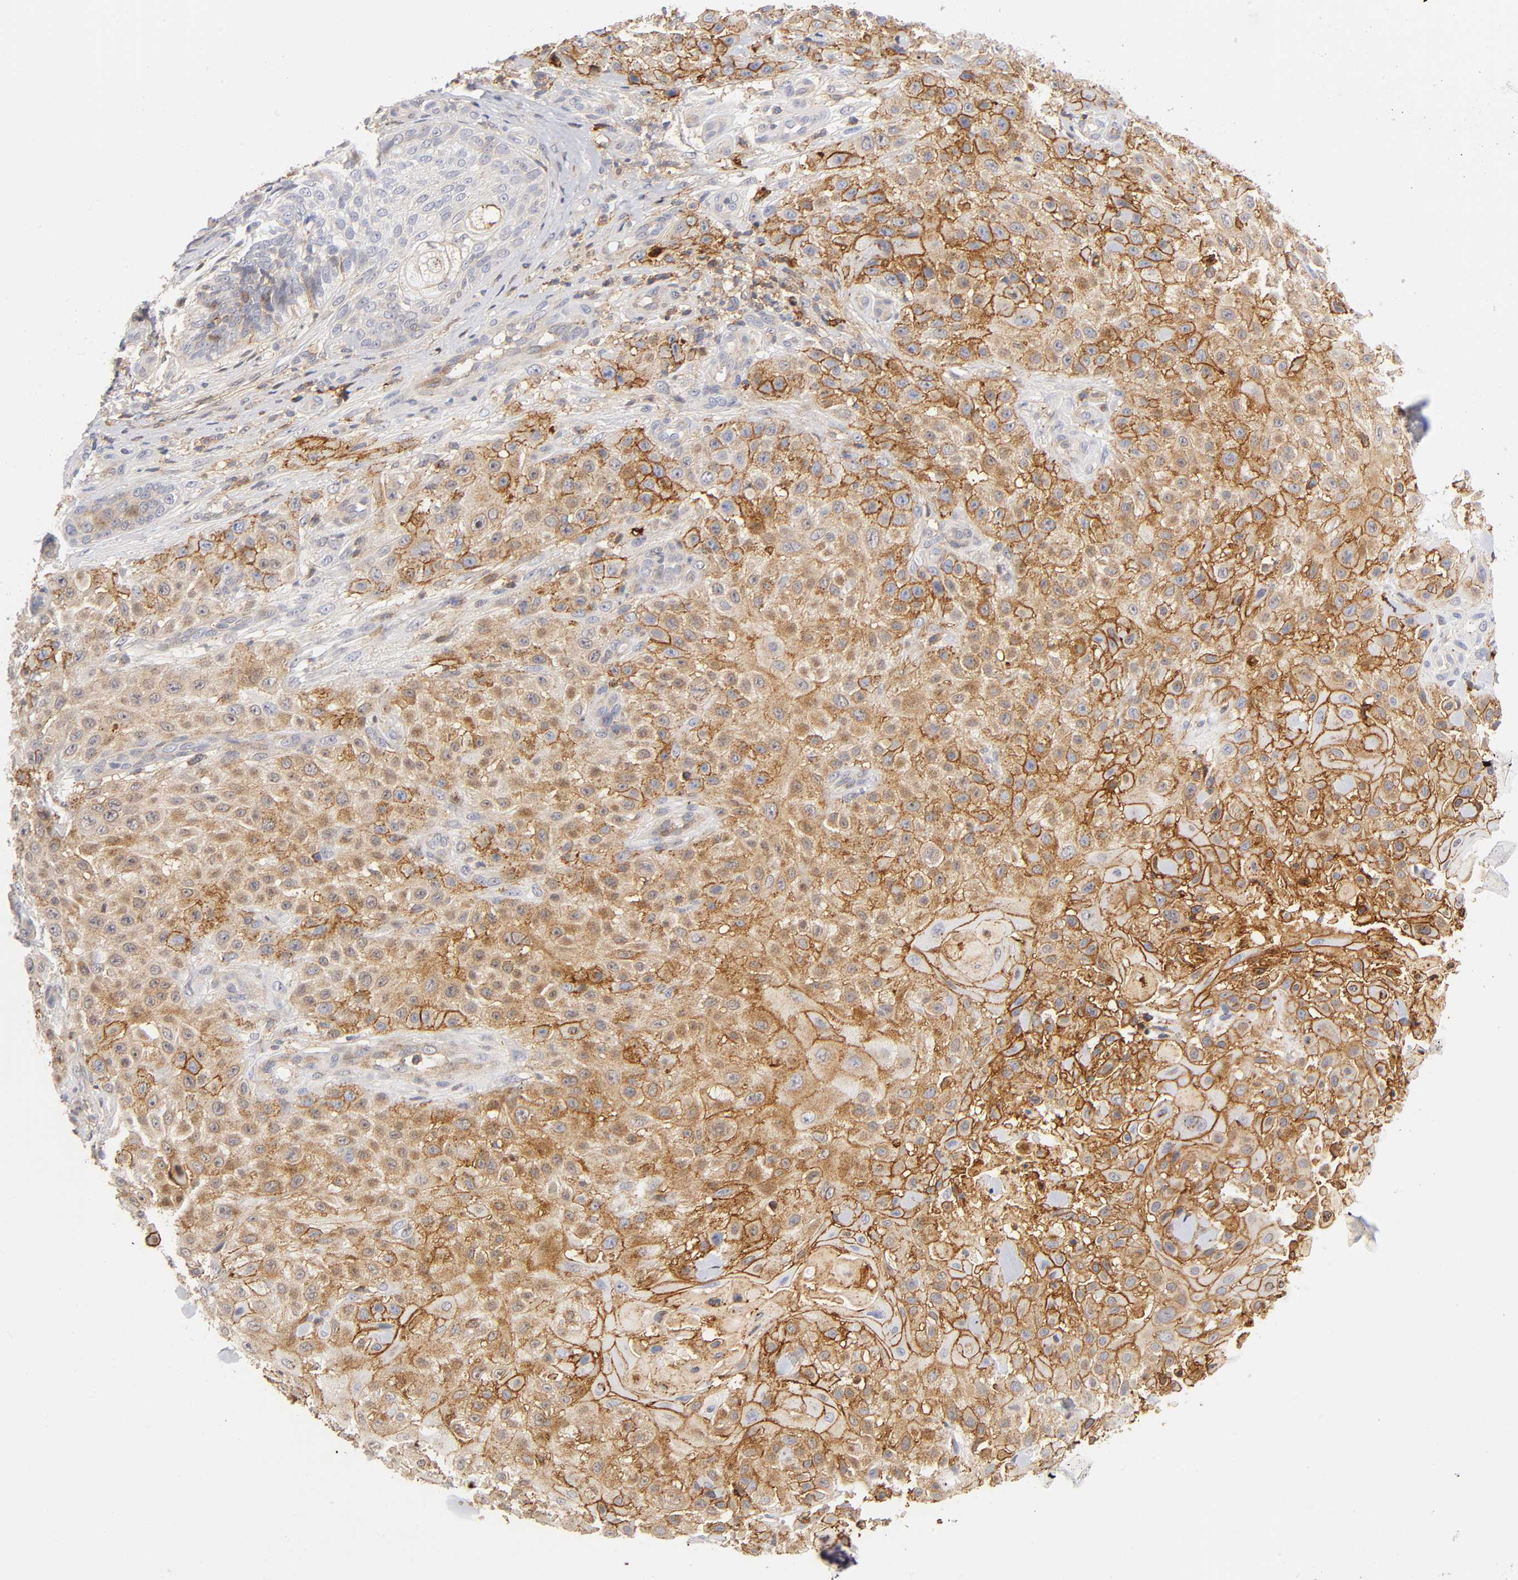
{"staining": {"intensity": "moderate", "quantity": ">75%", "location": "cytoplasmic/membranous"}, "tissue": "skin cancer", "cell_type": "Tumor cells", "image_type": "cancer", "snomed": [{"axis": "morphology", "description": "Squamous cell carcinoma, NOS"}, {"axis": "topography", "description": "Skin"}], "caption": "Skin cancer stained for a protein displays moderate cytoplasmic/membranous positivity in tumor cells. Ihc stains the protein in brown and the nuclei are stained blue.", "gene": "ANXA7", "patient": {"sex": "female", "age": 42}}